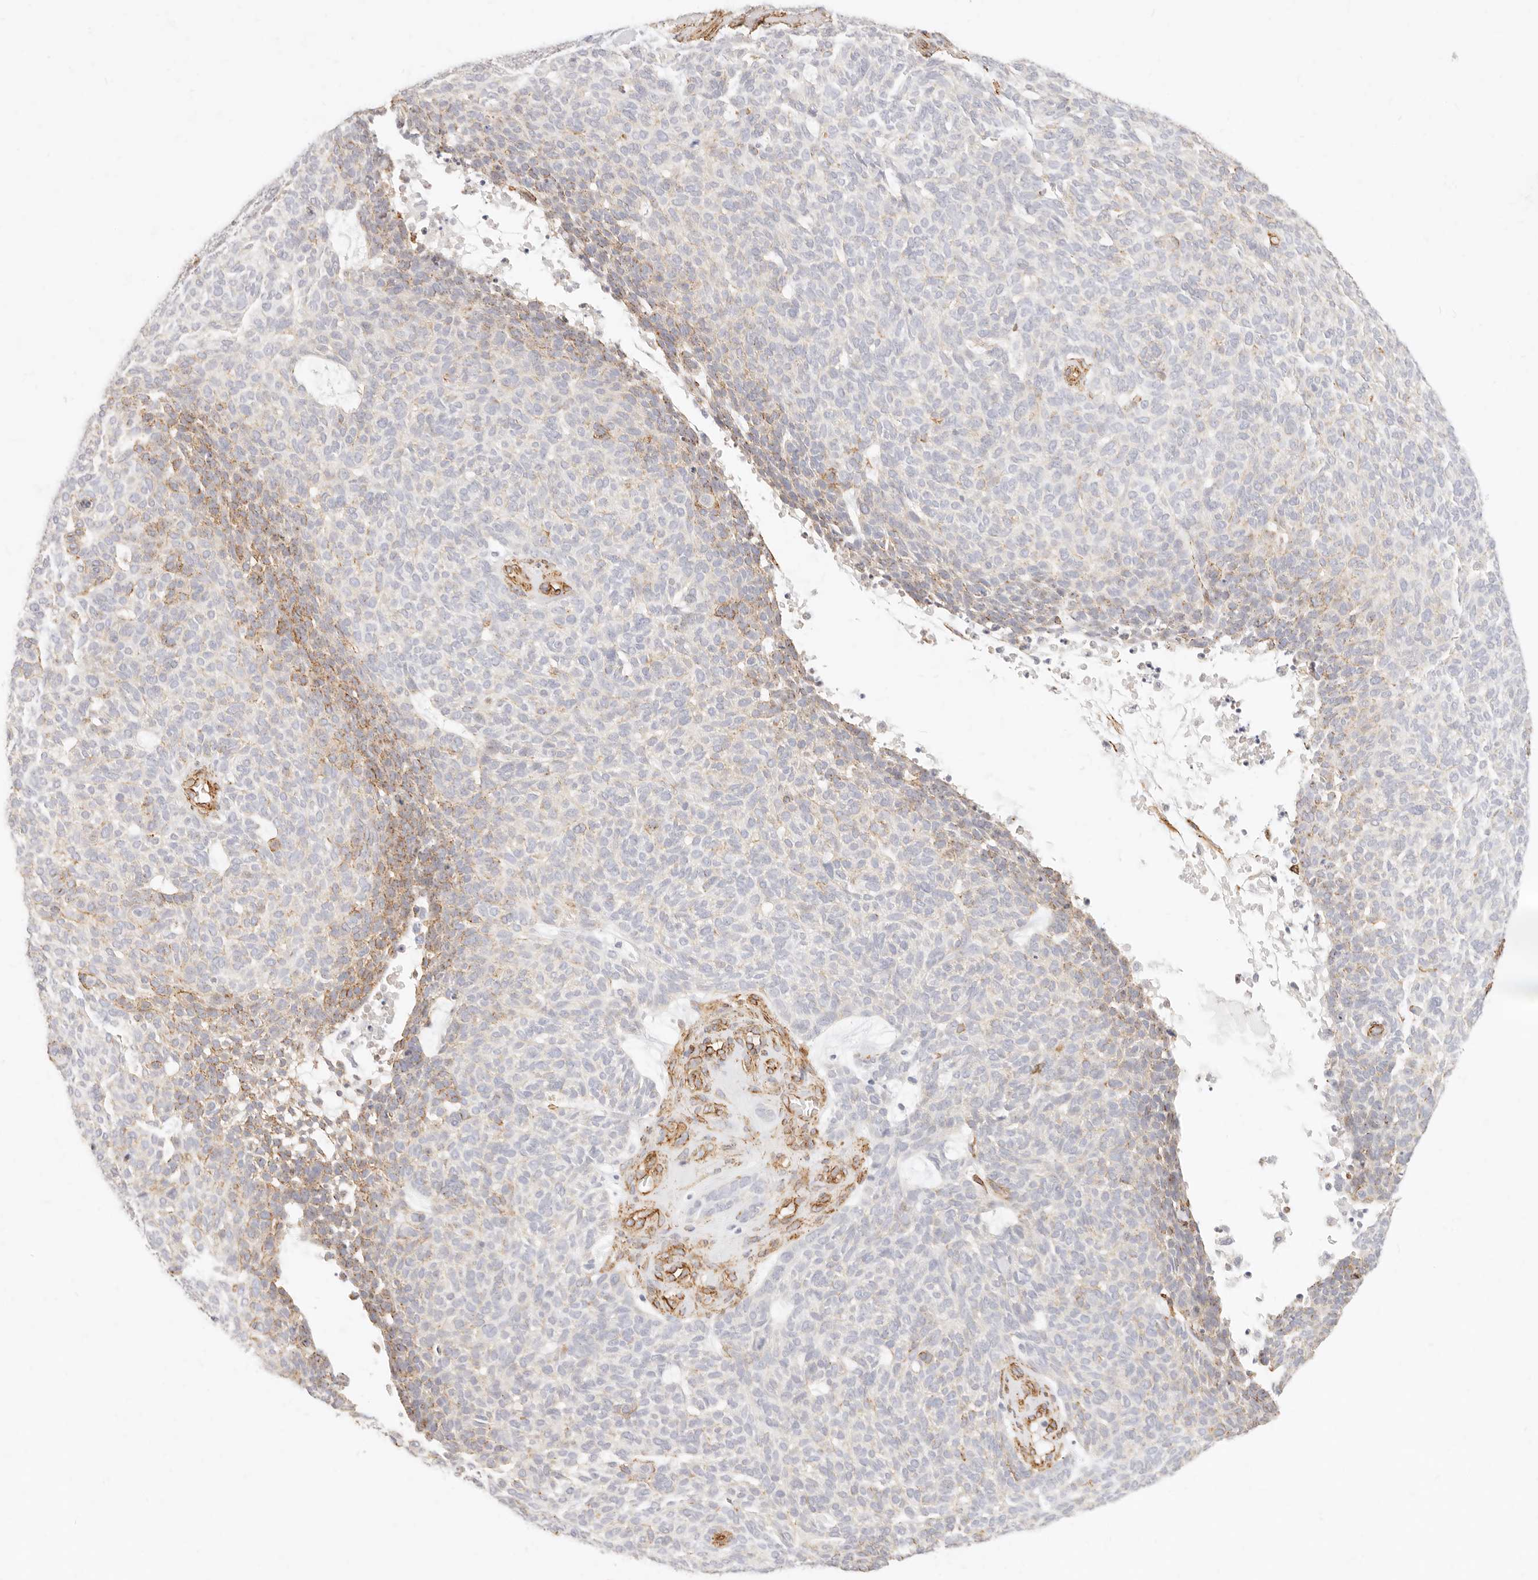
{"staining": {"intensity": "moderate", "quantity": "<25%", "location": "cytoplasmic/membranous"}, "tissue": "skin cancer", "cell_type": "Tumor cells", "image_type": "cancer", "snomed": [{"axis": "morphology", "description": "Squamous cell carcinoma, NOS"}, {"axis": "topography", "description": "Skin"}], "caption": "Immunohistochemistry photomicrograph of skin cancer stained for a protein (brown), which reveals low levels of moderate cytoplasmic/membranous expression in about <25% of tumor cells.", "gene": "NUS1", "patient": {"sex": "female", "age": 90}}